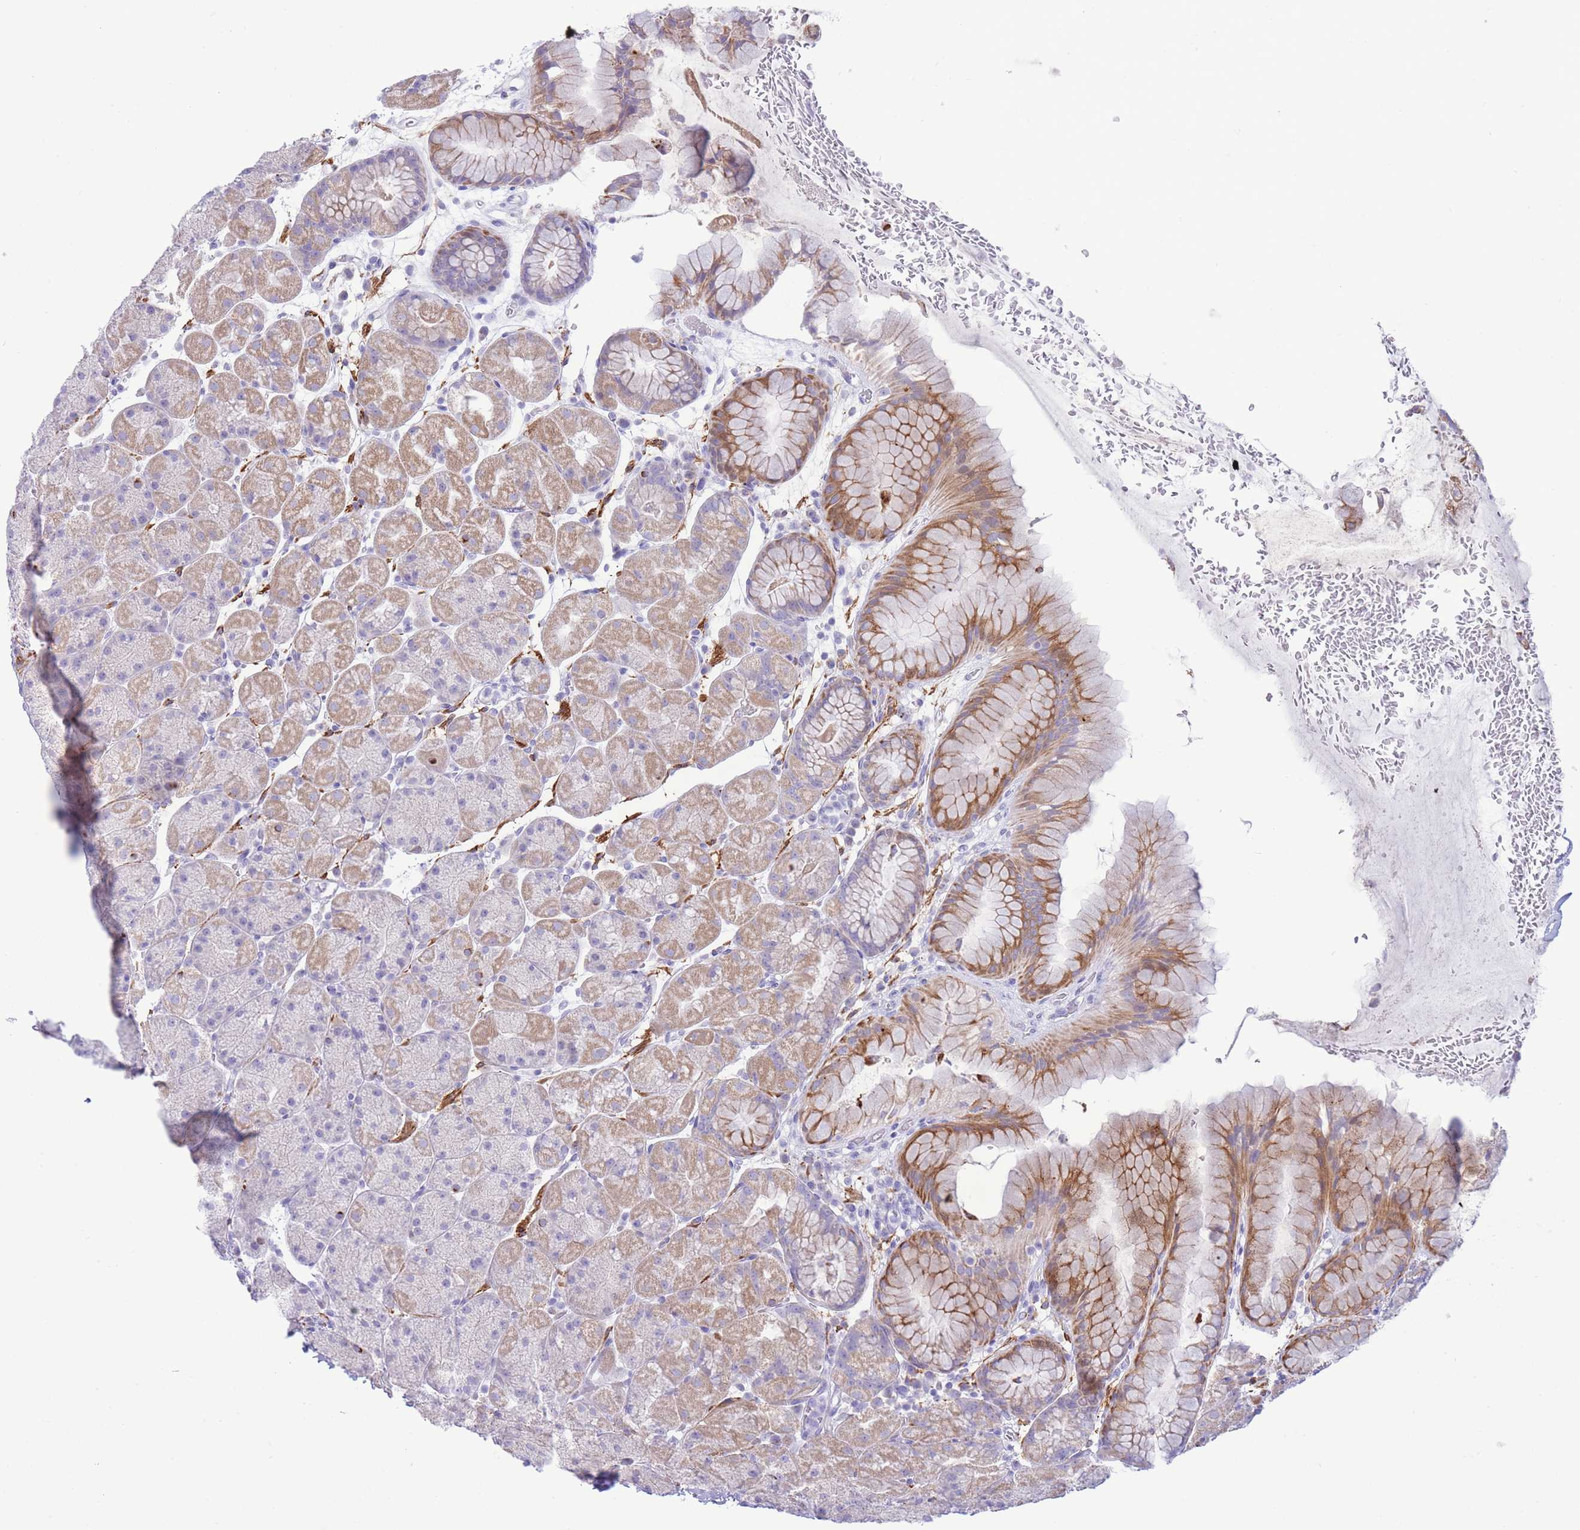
{"staining": {"intensity": "moderate", "quantity": "25%-75%", "location": "cytoplasmic/membranous"}, "tissue": "stomach", "cell_type": "Glandular cells", "image_type": "normal", "snomed": [{"axis": "morphology", "description": "Normal tissue, NOS"}, {"axis": "topography", "description": "Stomach, upper"}, {"axis": "topography", "description": "Stomach, lower"}], "caption": "Protein analysis of benign stomach demonstrates moderate cytoplasmic/membranous positivity in approximately 25%-75% of glandular cells. (DAB = brown stain, brightfield microscopy at high magnification).", "gene": "VWA8", "patient": {"sex": "male", "age": 67}}